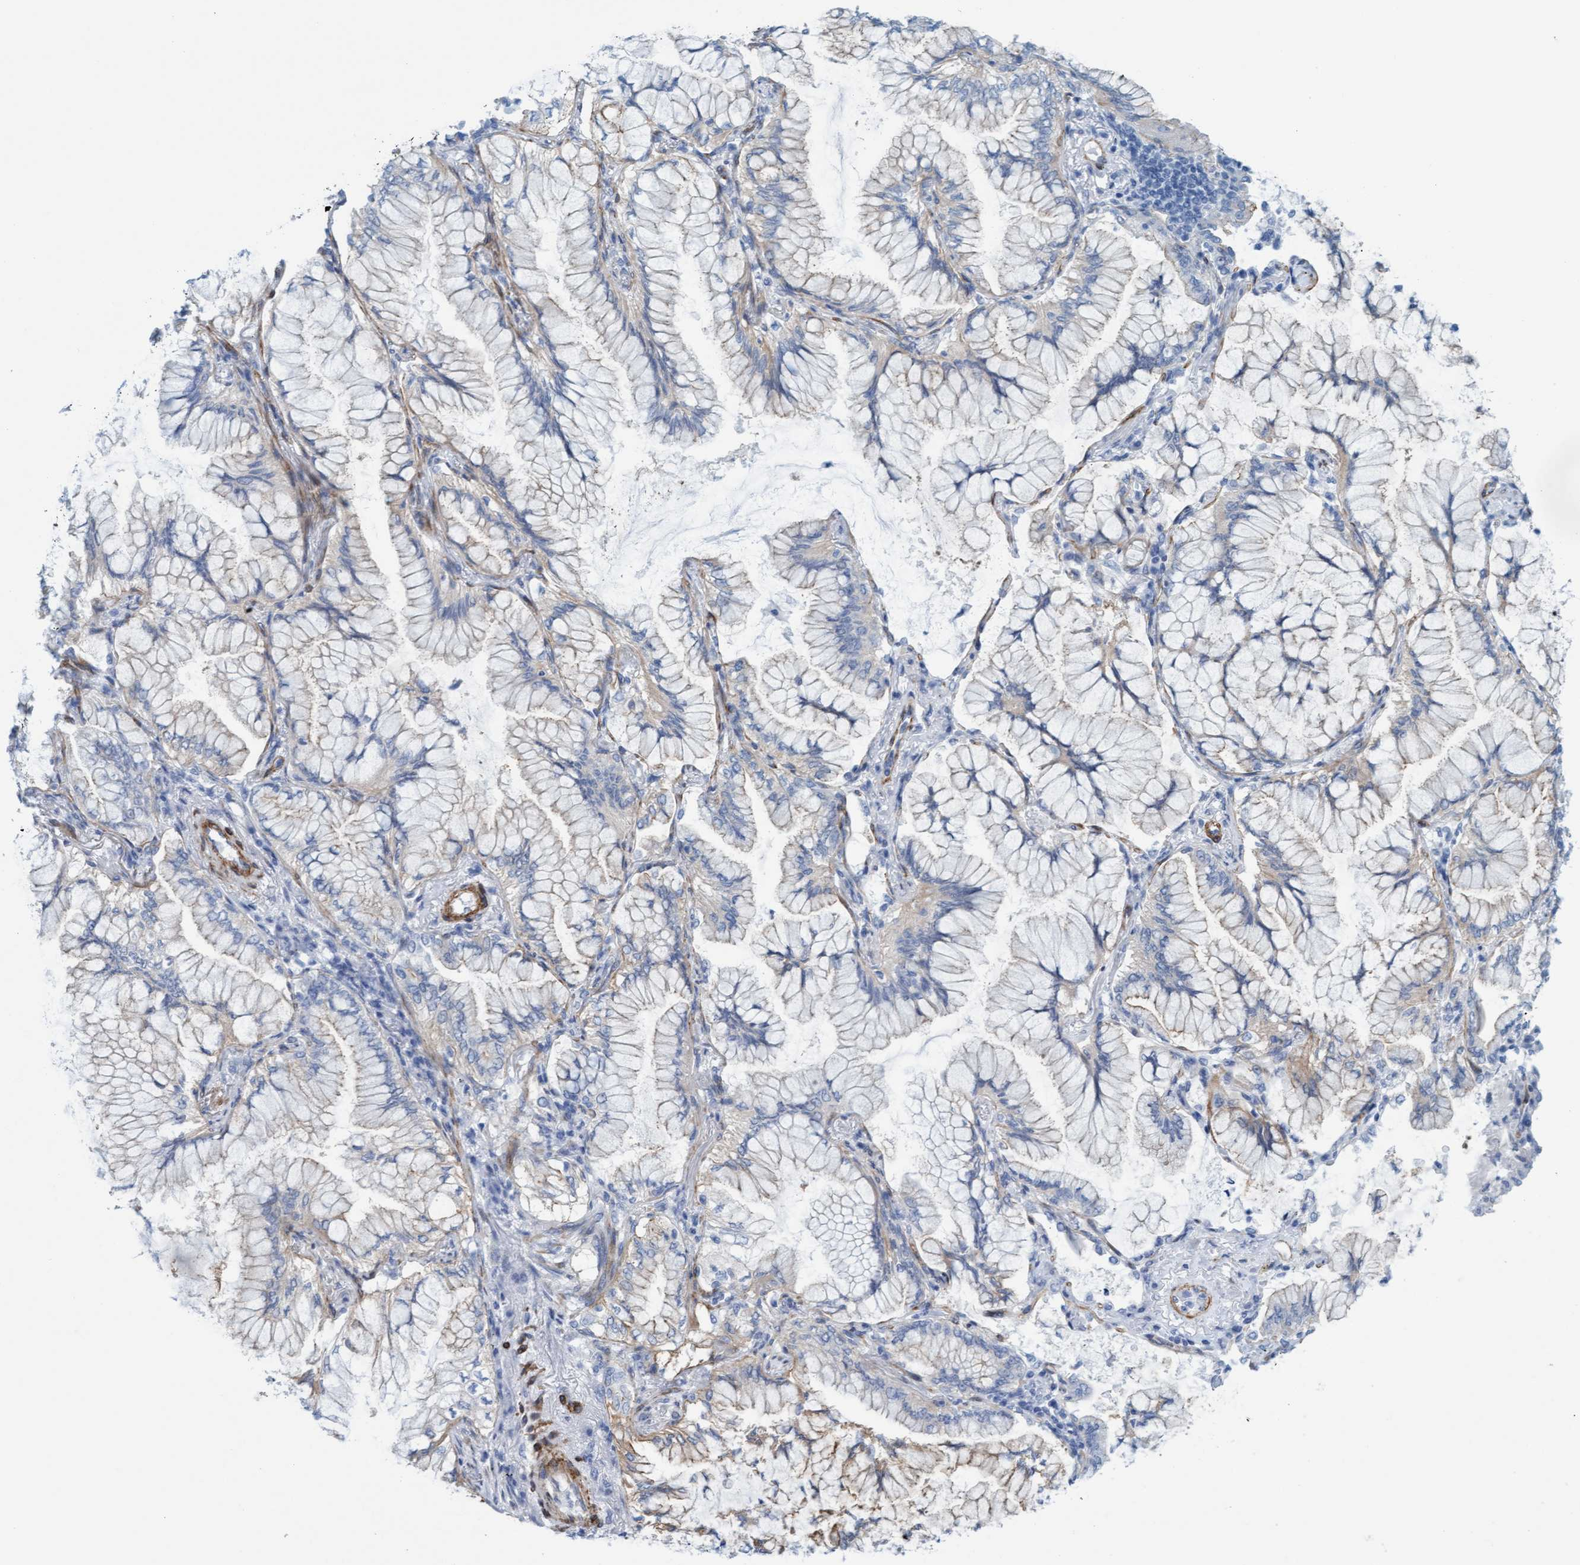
{"staining": {"intensity": "weak", "quantity": "<25%", "location": "cytoplasmic/membranous"}, "tissue": "lung cancer", "cell_type": "Tumor cells", "image_type": "cancer", "snomed": [{"axis": "morphology", "description": "Adenocarcinoma, NOS"}, {"axis": "topography", "description": "Lung"}], "caption": "The micrograph reveals no staining of tumor cells in lung cancer (adenocarcinoma).", "gene": "MTFR1", "patient": {"sex": "female", "age": 70}}